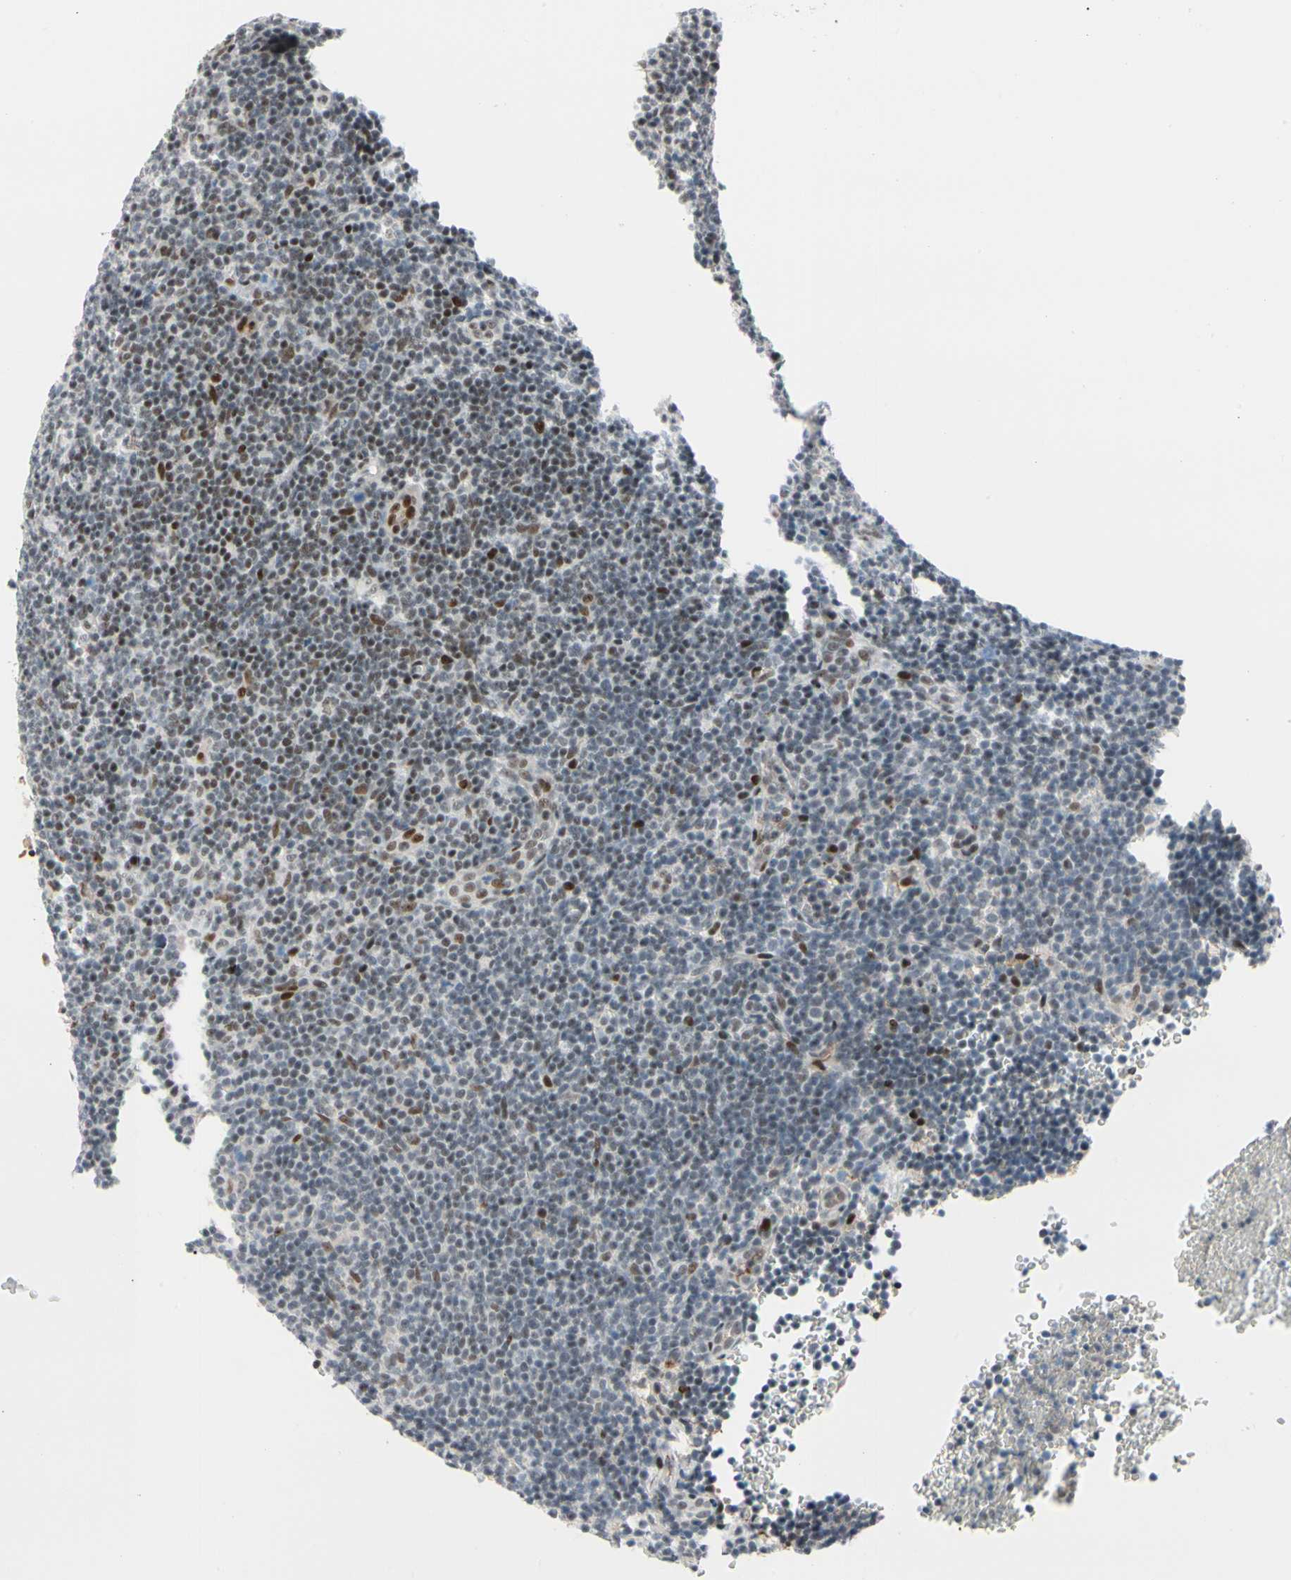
{"staining": {"intensity": "moderate", "quantity": "25%-75%", "location": "nuclear"}, "tissue": "lymphoma", "cell_type": "Tumor cells", "image_type": "cancer", "snomed": [{"axis": "morphology", "description": "Hodgkin's disease, NOS"}, {"axis": "topography", "description": "Lymph node"}], "caption": "Moderate nuclear positivity for a protein is seen in about 25%-75% of tumor cells of lymphoma using IHC.", "gene": "FOXO3", "patient": {"sex": "female", "age": 57}}